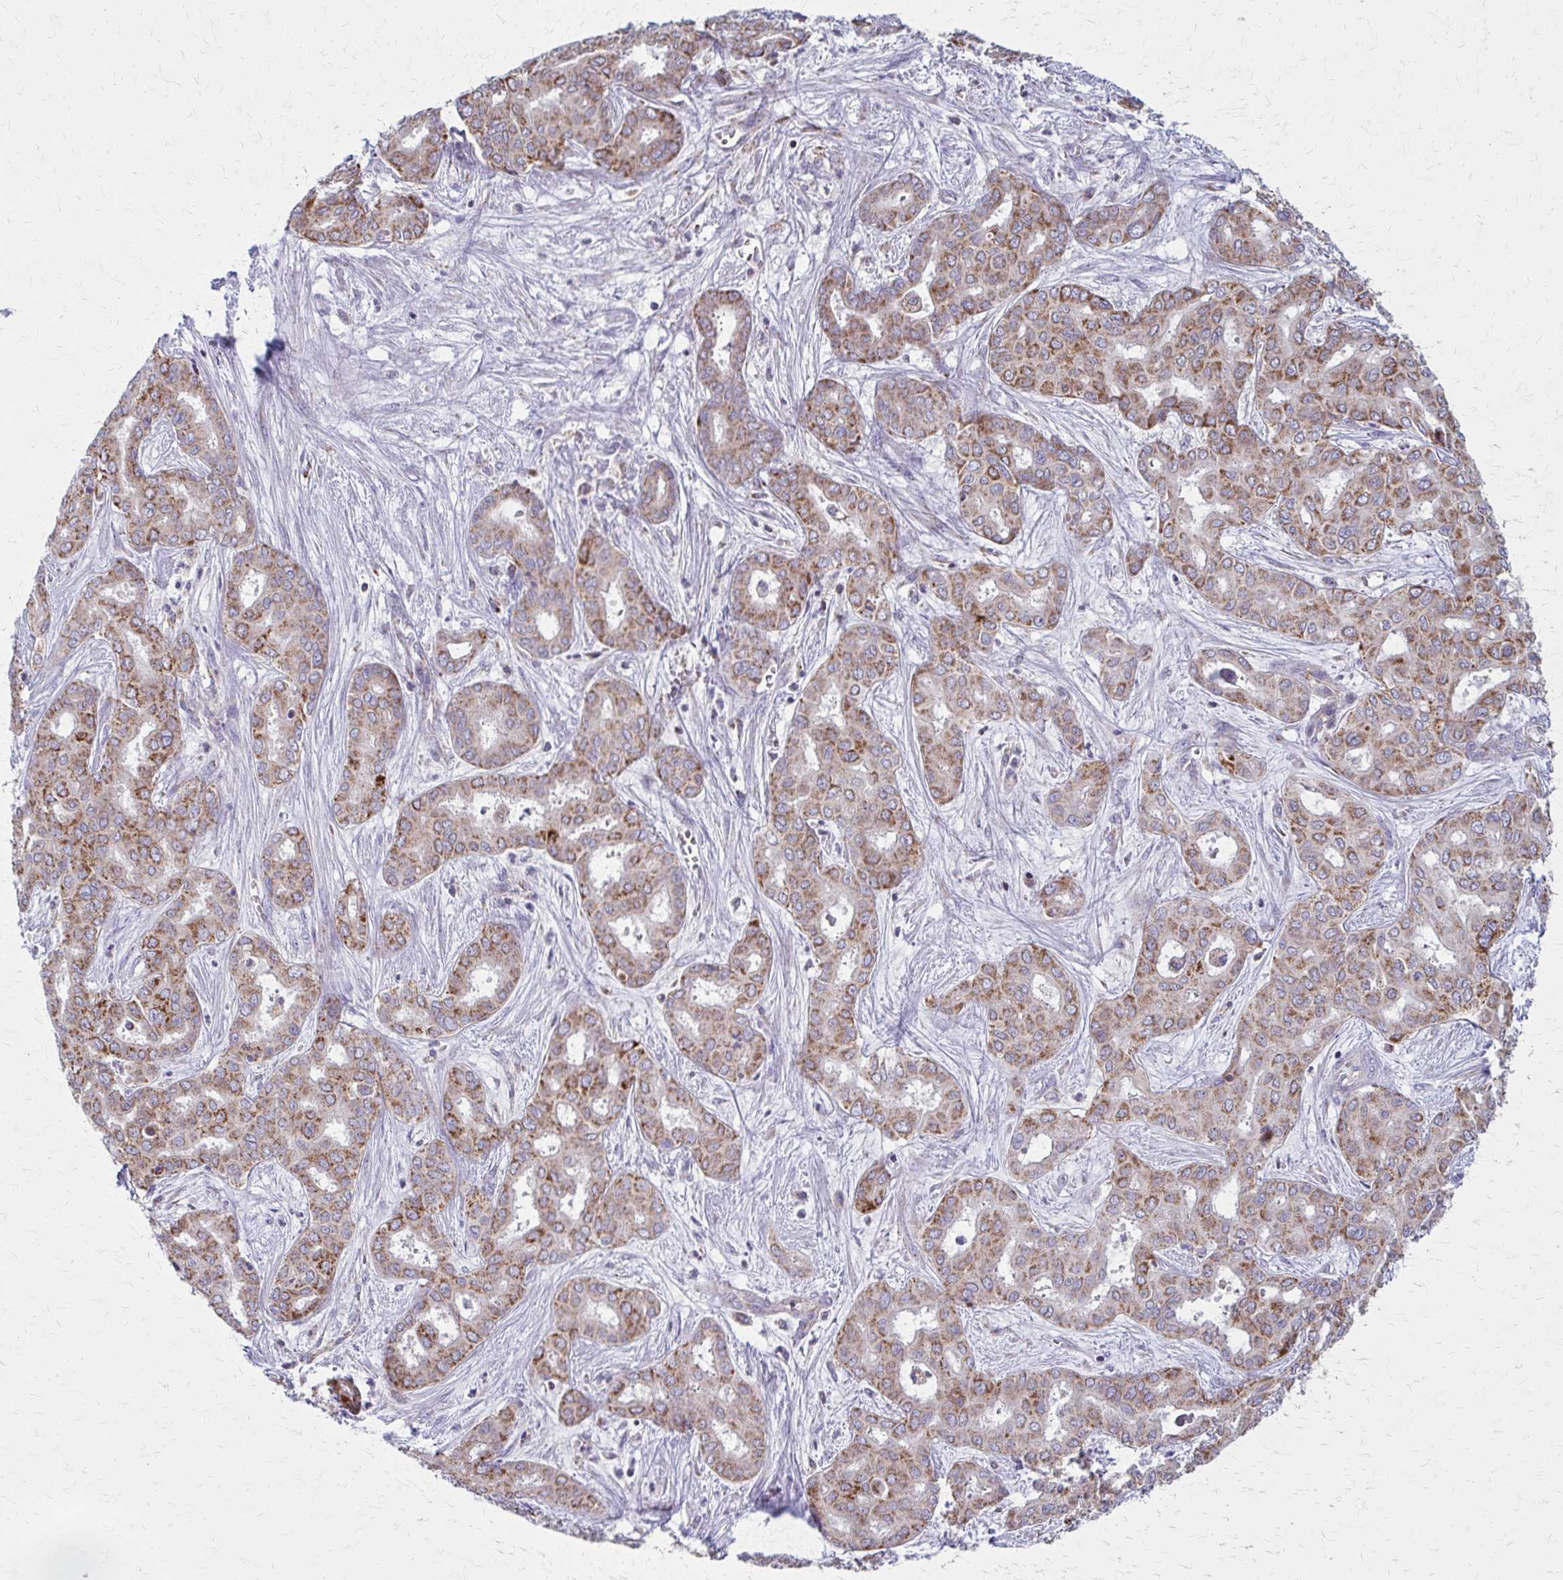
{"staining": {"intensity": "moderate", "quantity": ">75%", "location": "cytoplasmic/membranous"}, "tissue": "liver cancer", "cell_type": "Tumor cells", "image_type": "cancer", "snomed": [{"axis": "morphology", "description": "Cholangiocarcinoma"}, {"axis": "topography", "description": "Liver"}], "caption": "Liver cancer (cholangiocarcinoma) tissue exhibits moderate cytoplasmic/membranous expression in about >75% of tumor cells, visualized by immunohistochemistry. (IHC, brightfield microscopy, high magnification).", "gene": "TVP23A", "patient": {"sex": "female", "age": 64}}